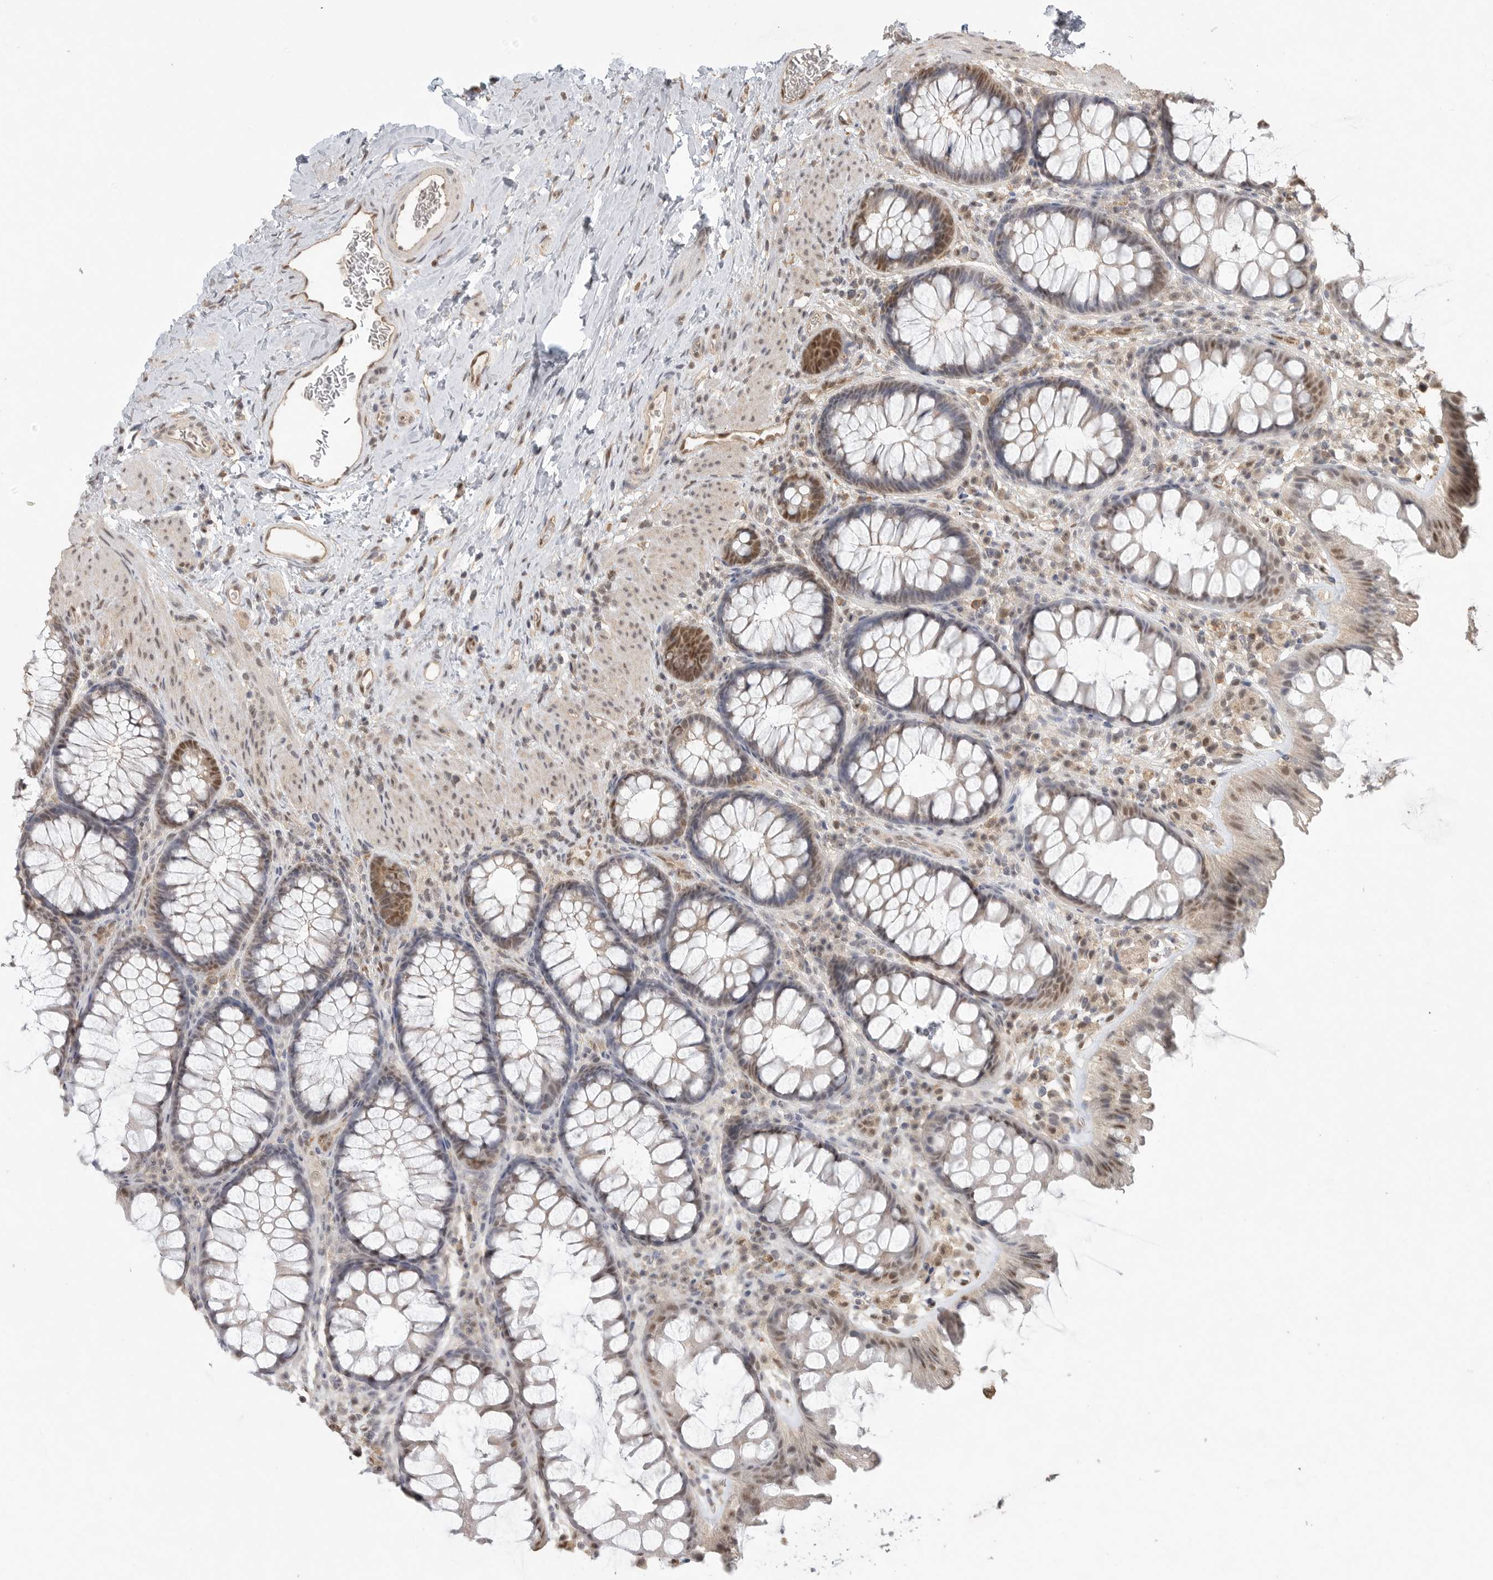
{"staining": {"intensity": "moderate", "quantity": ">75%", "location": "cytoplasmic/membranous,nuclear"}, "tissue": "colon", "cell_type": "Endothelial cells", "image_type": "normal", "snomed": [{"axis": "morphology", "description": "Normal tissue, NOS"}, {"axis": "topography", "description": "Colon"}], "caption": "Unremarkable colon reveals moderate cytoplasmic/membranous,nuclear positivity in about >75% of endothelial cells, visualized by immunohistochemistry. The staining was performed using DAB (3,3'-diaminobenzidine) to visualize the protein expression in brown, while the nuclei were stained in blue with hematoxylin (Magnification: 20x).", "gene": "DFFA", "patient": {"sex": "female", "age": 62}}